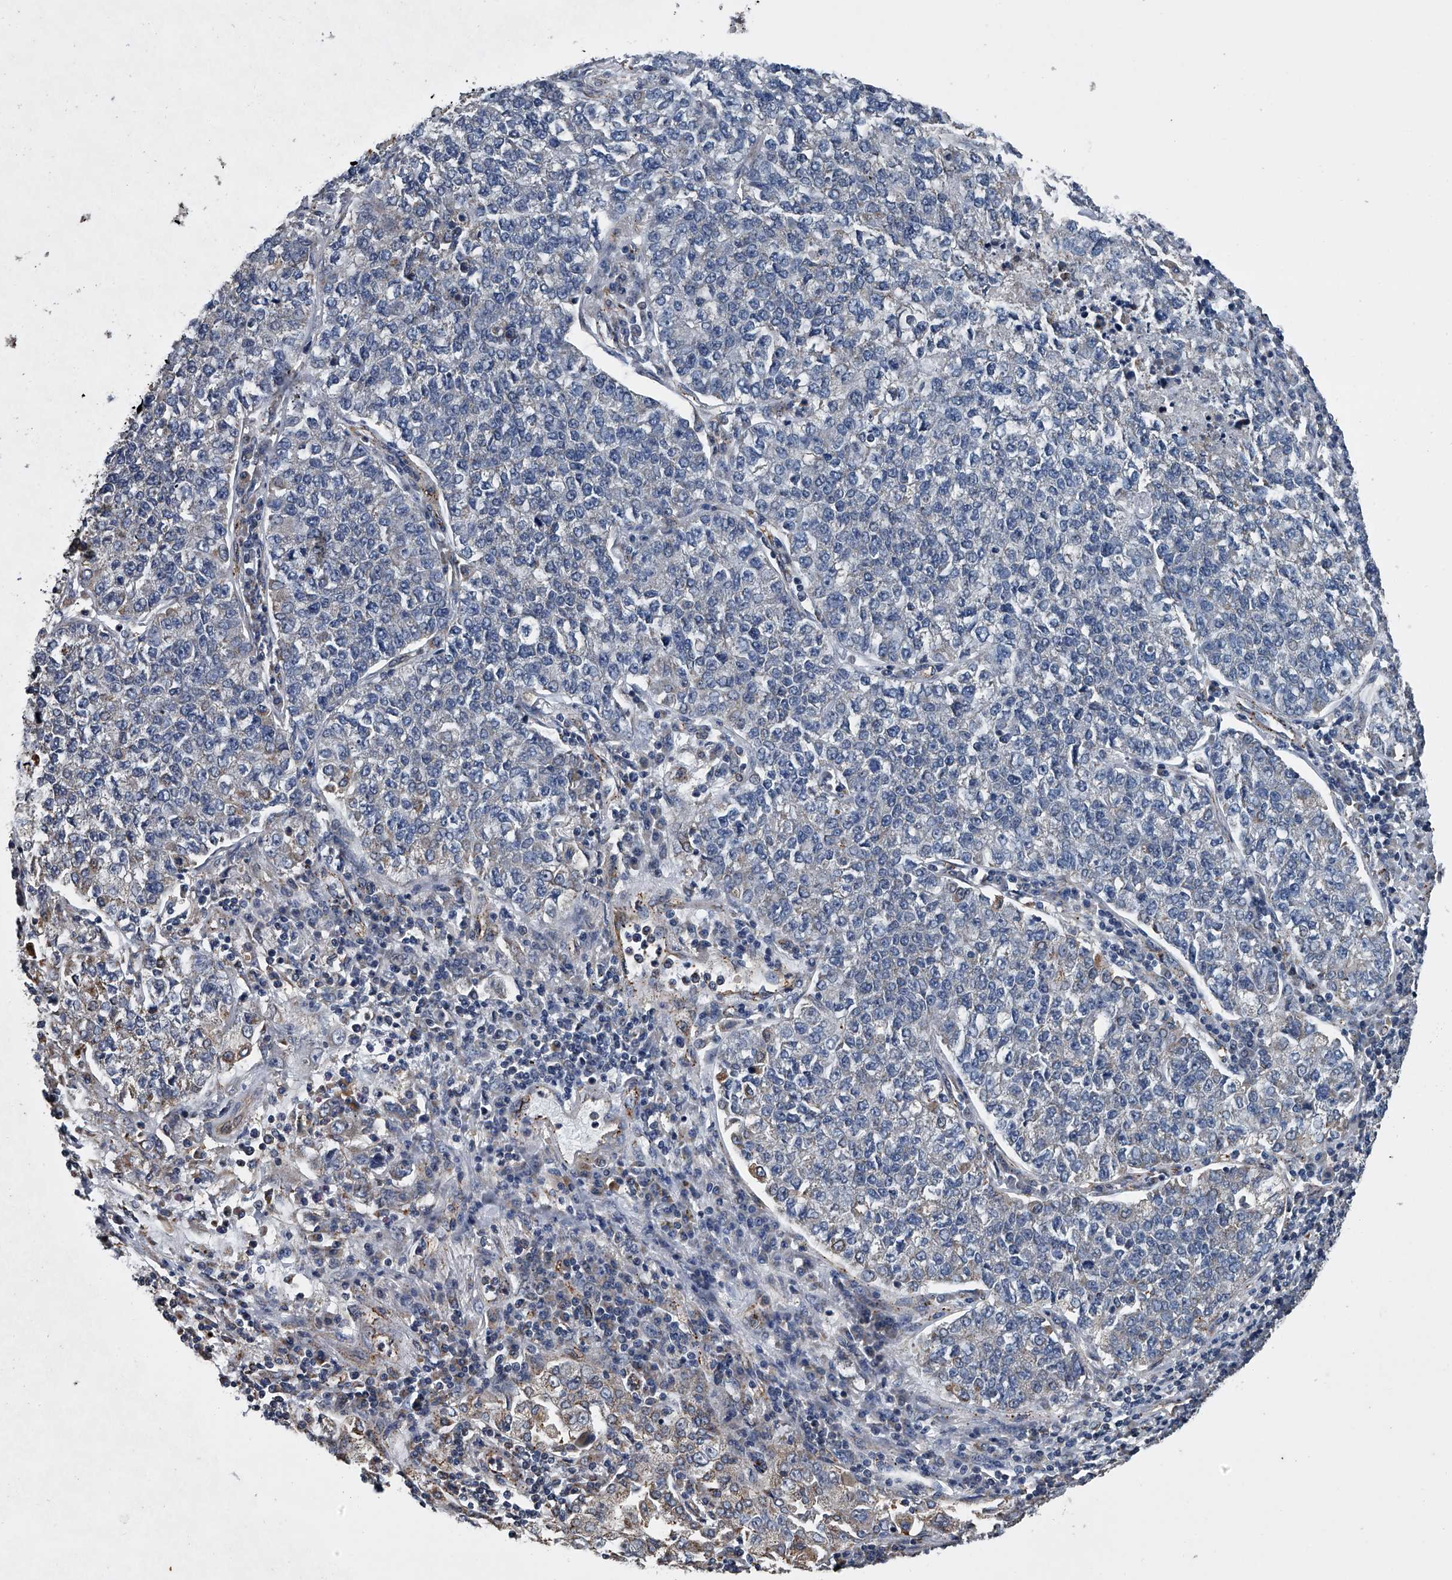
{"staining": {"intensity": "negative", "quantity": "none", "location": "none"}, "tissue": "lung cancer", "cell_type": "Tumor cells", "image_type": "cancer", "snomed": [{"axis": "morphology", "description": "Adenocarcinoma, NOS"}, {"axis": "topography", "description": "Lung"}], "caption": "Immunohistochemistry of human lung cancer (adenocarcinoma) displays no expression in tumor cells. (DAB immunohistochemistry visualized using brightfield microscopy, high magnification).", "gene": "LDLRAD2", "patient": {"sex": "male", "age": 49}}